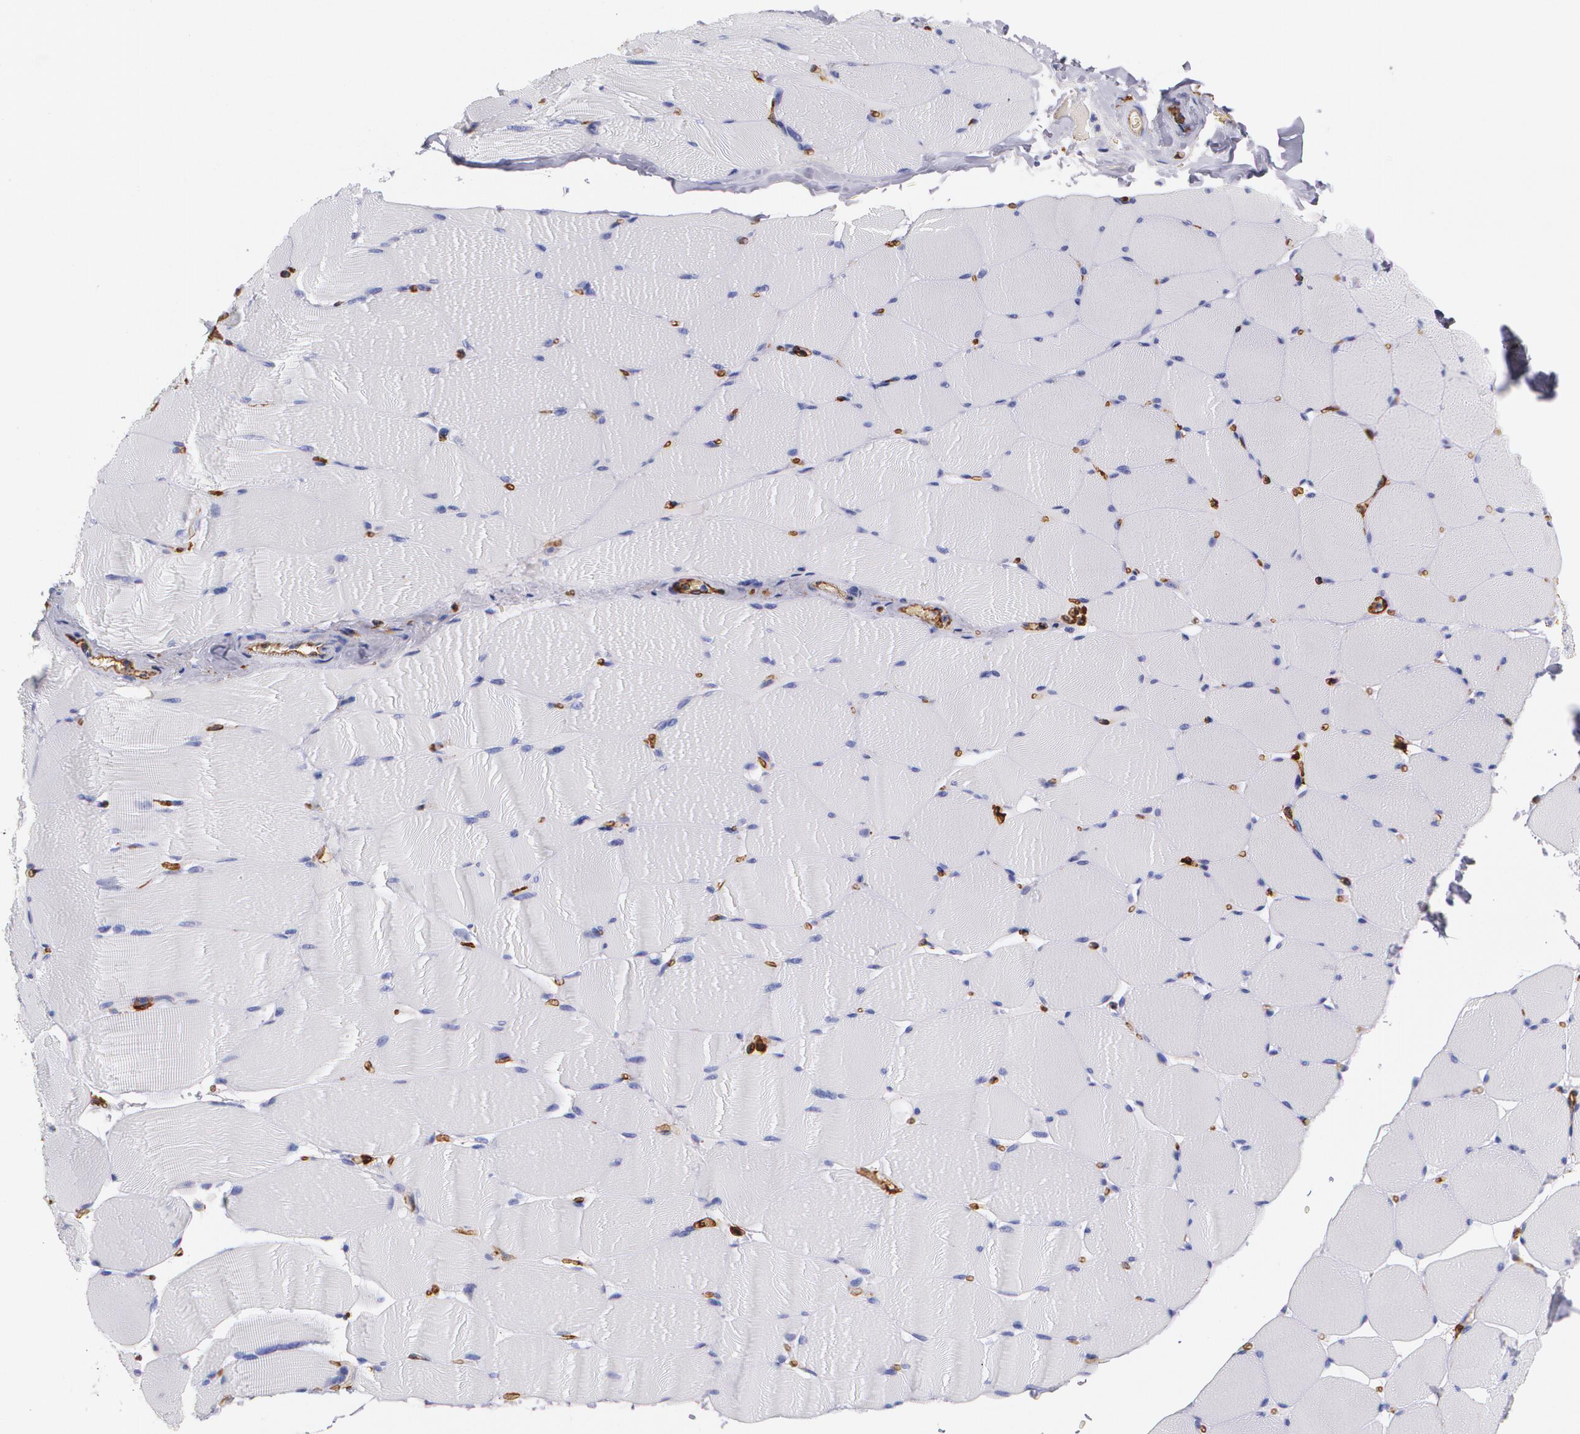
{"staining": {"intensity": "weak", "quantity": ">75%", "location": "cytoplasmic/membranous"}, "tissue": "skeletal muscle", "cell_type": "Myocytes", "image_type": "normal", "snomed": [{"axis": "morphology", "description": "Normal tissue, NOS"}, {"axis": "topography", "description": "Skeletal muscle"}], "caption": "Normal skeletal muscle shows weak cytoplasmic/membranous expression in about >75% of myocytes, visualized by immunohistochemistry. (DAB (3,3'-diaminobenzidine) IHC with brightfield microscopy, high magnification).", "gene": "HLA", "patient": {"sex": "male", "age": 62}}